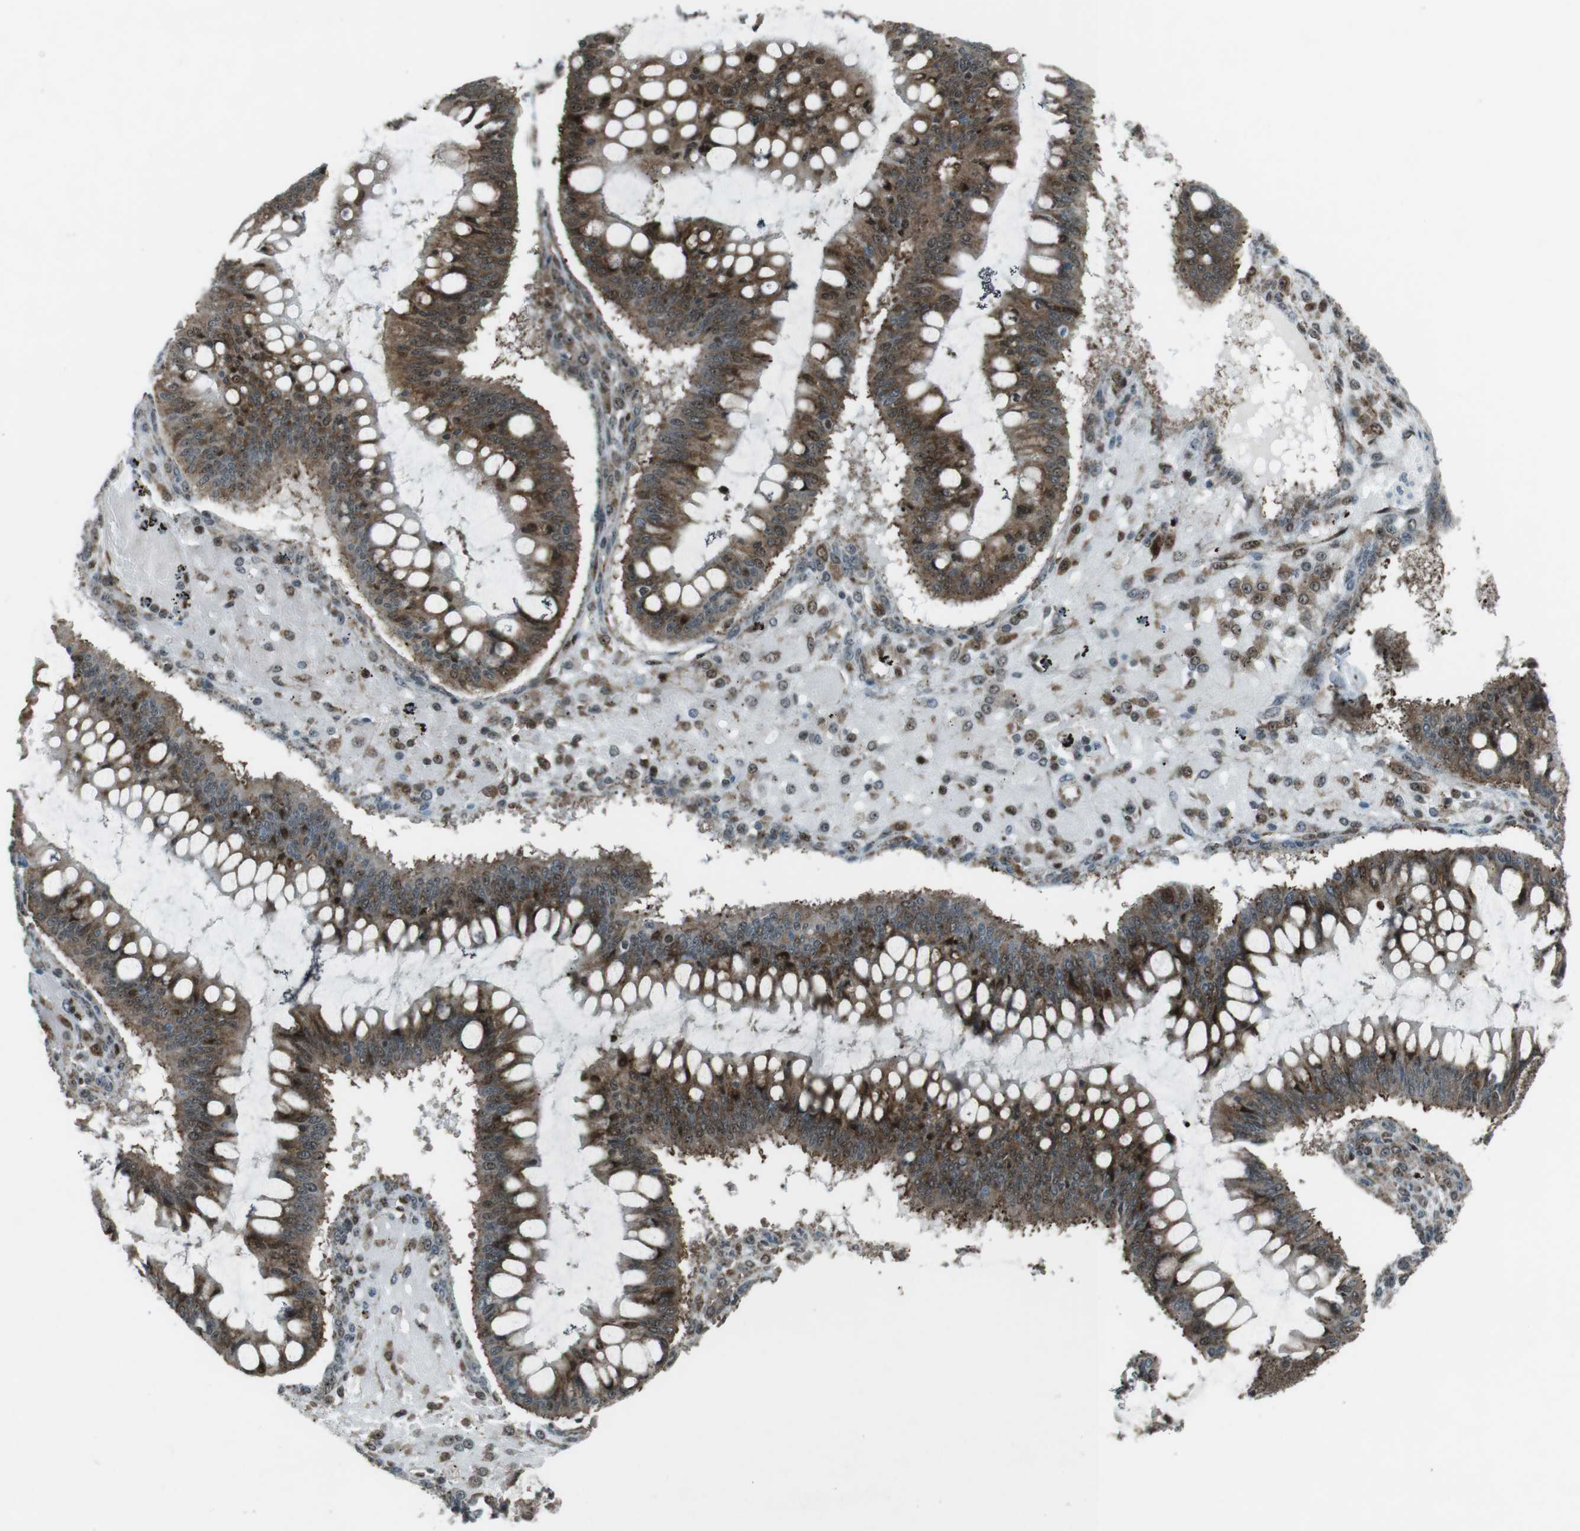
{"staining": {"intensity": "moderate", "quantity": ">75%", "location": "cytoplasmic/membranous,nuclear"}, "tissue": "ovarian cancer", "cell_type": "Tumor cells", "image_type": "cancer", "snomed": [{"axis": "morphology", "description": "Cystadenocarcinoma, mucinous, NOS"}, {"axis": "topography", "description": "Ovary"}], "caption": "A medium amount of moderate cytoplasmic/membranous and nuclear positivity is seen in about >75% of tumor cells in mucinous cystadenocarcinoma (ovarian) tissue.", "gene": "CSNK1D", "patient": {"sex": "female", "age": 73}}